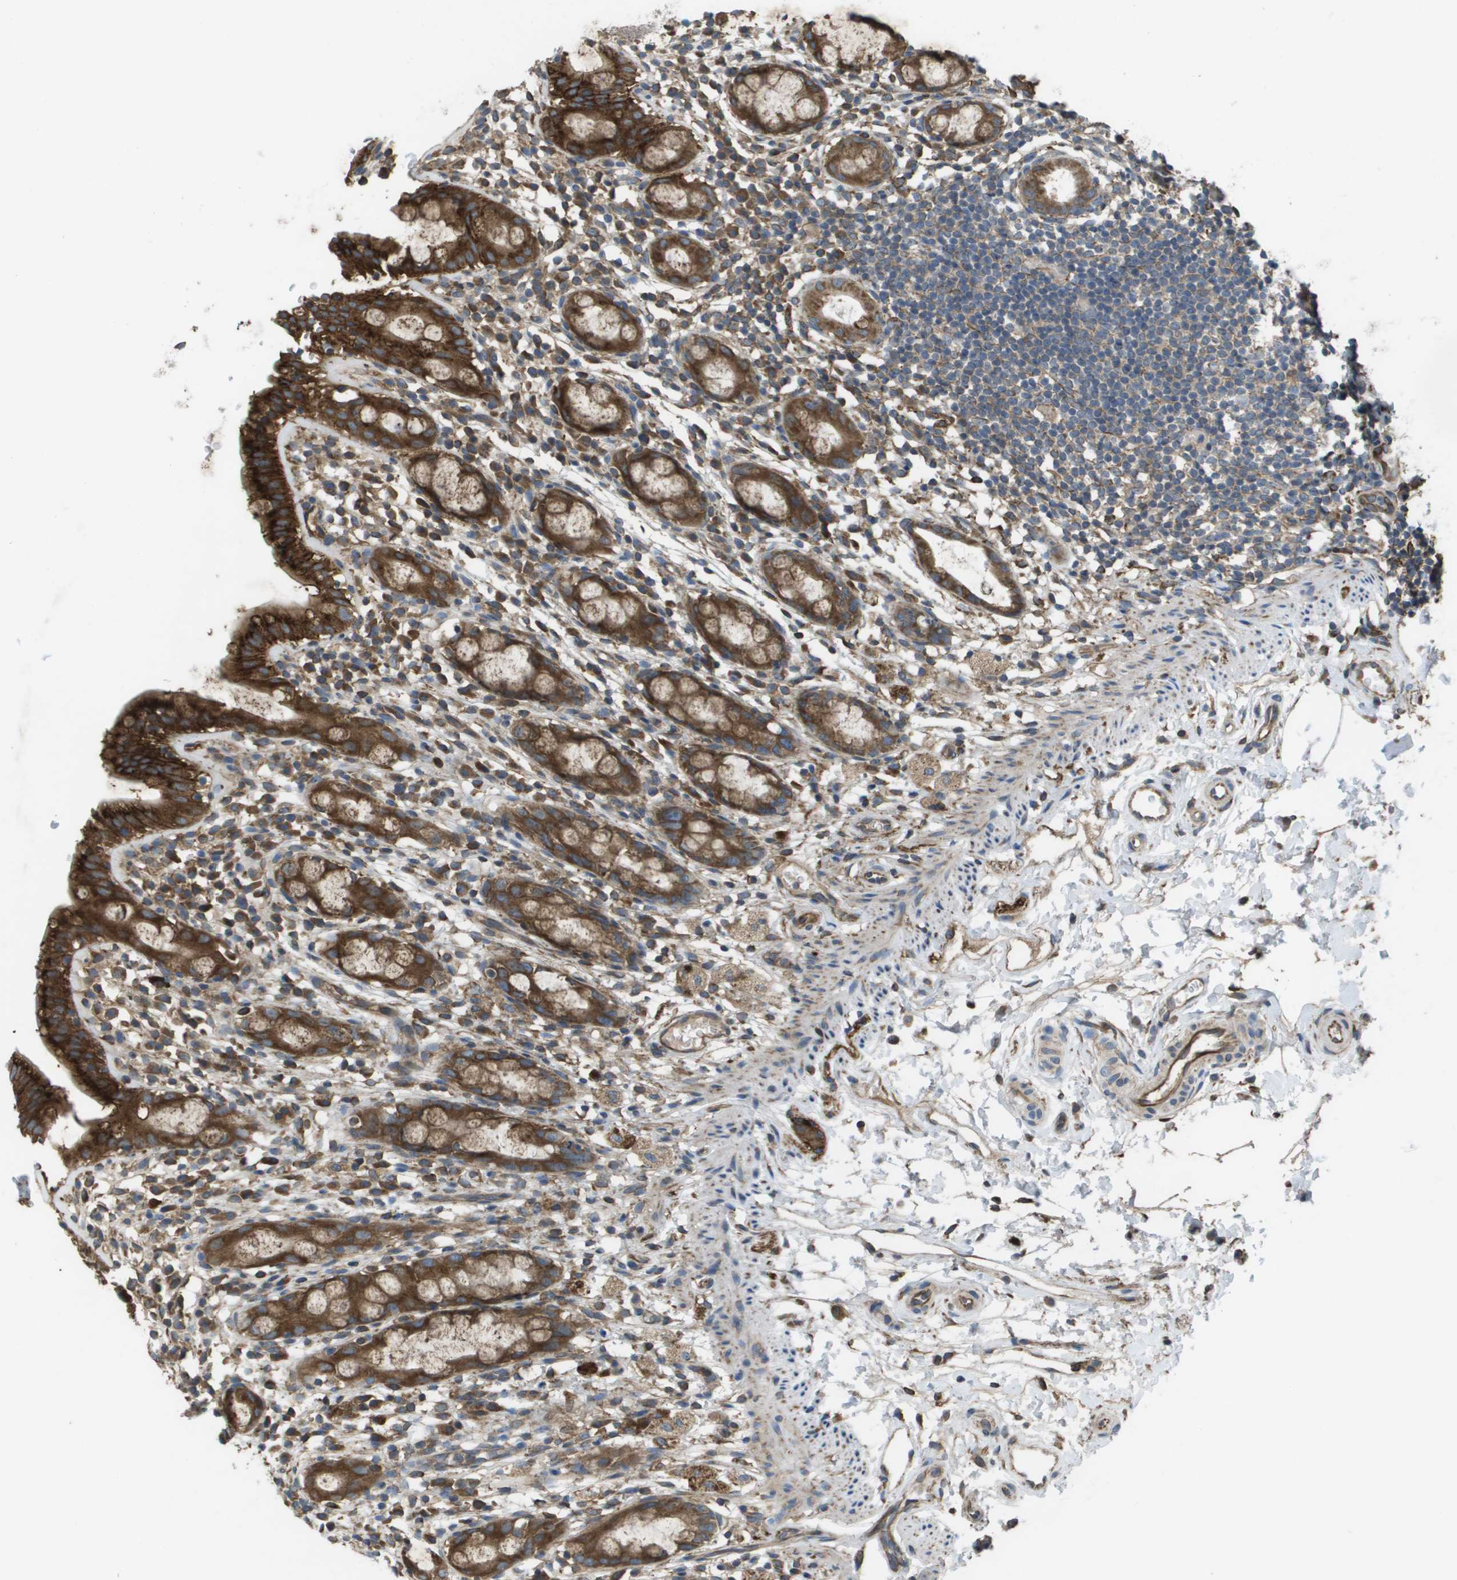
{"staining": {"intensity": "strong", "quantity": ">75%", "location": "cytoplasmic/membranous"}, "tissue": "rectum", "cell_type": "Glandular cells", "image_type": "normal", "snomed": [{"axis": "morphology", "description": "Normal tissue, NOS"}, {"axis": "topography", "description": "Rectum"}], "caption": "Immunohistochemistry (IHC) (DAB (3,3'-diaminobenzidine)) staining of unremarkable human rectum exhibits strong cytoplasmic/membranous protein staining in about >75% of glandular cells. (brown staining indicates protein expression, while blue staining denotes nuclei).", "gene": "CLCN2", "patient": {"sex": "male", "age": 44}}